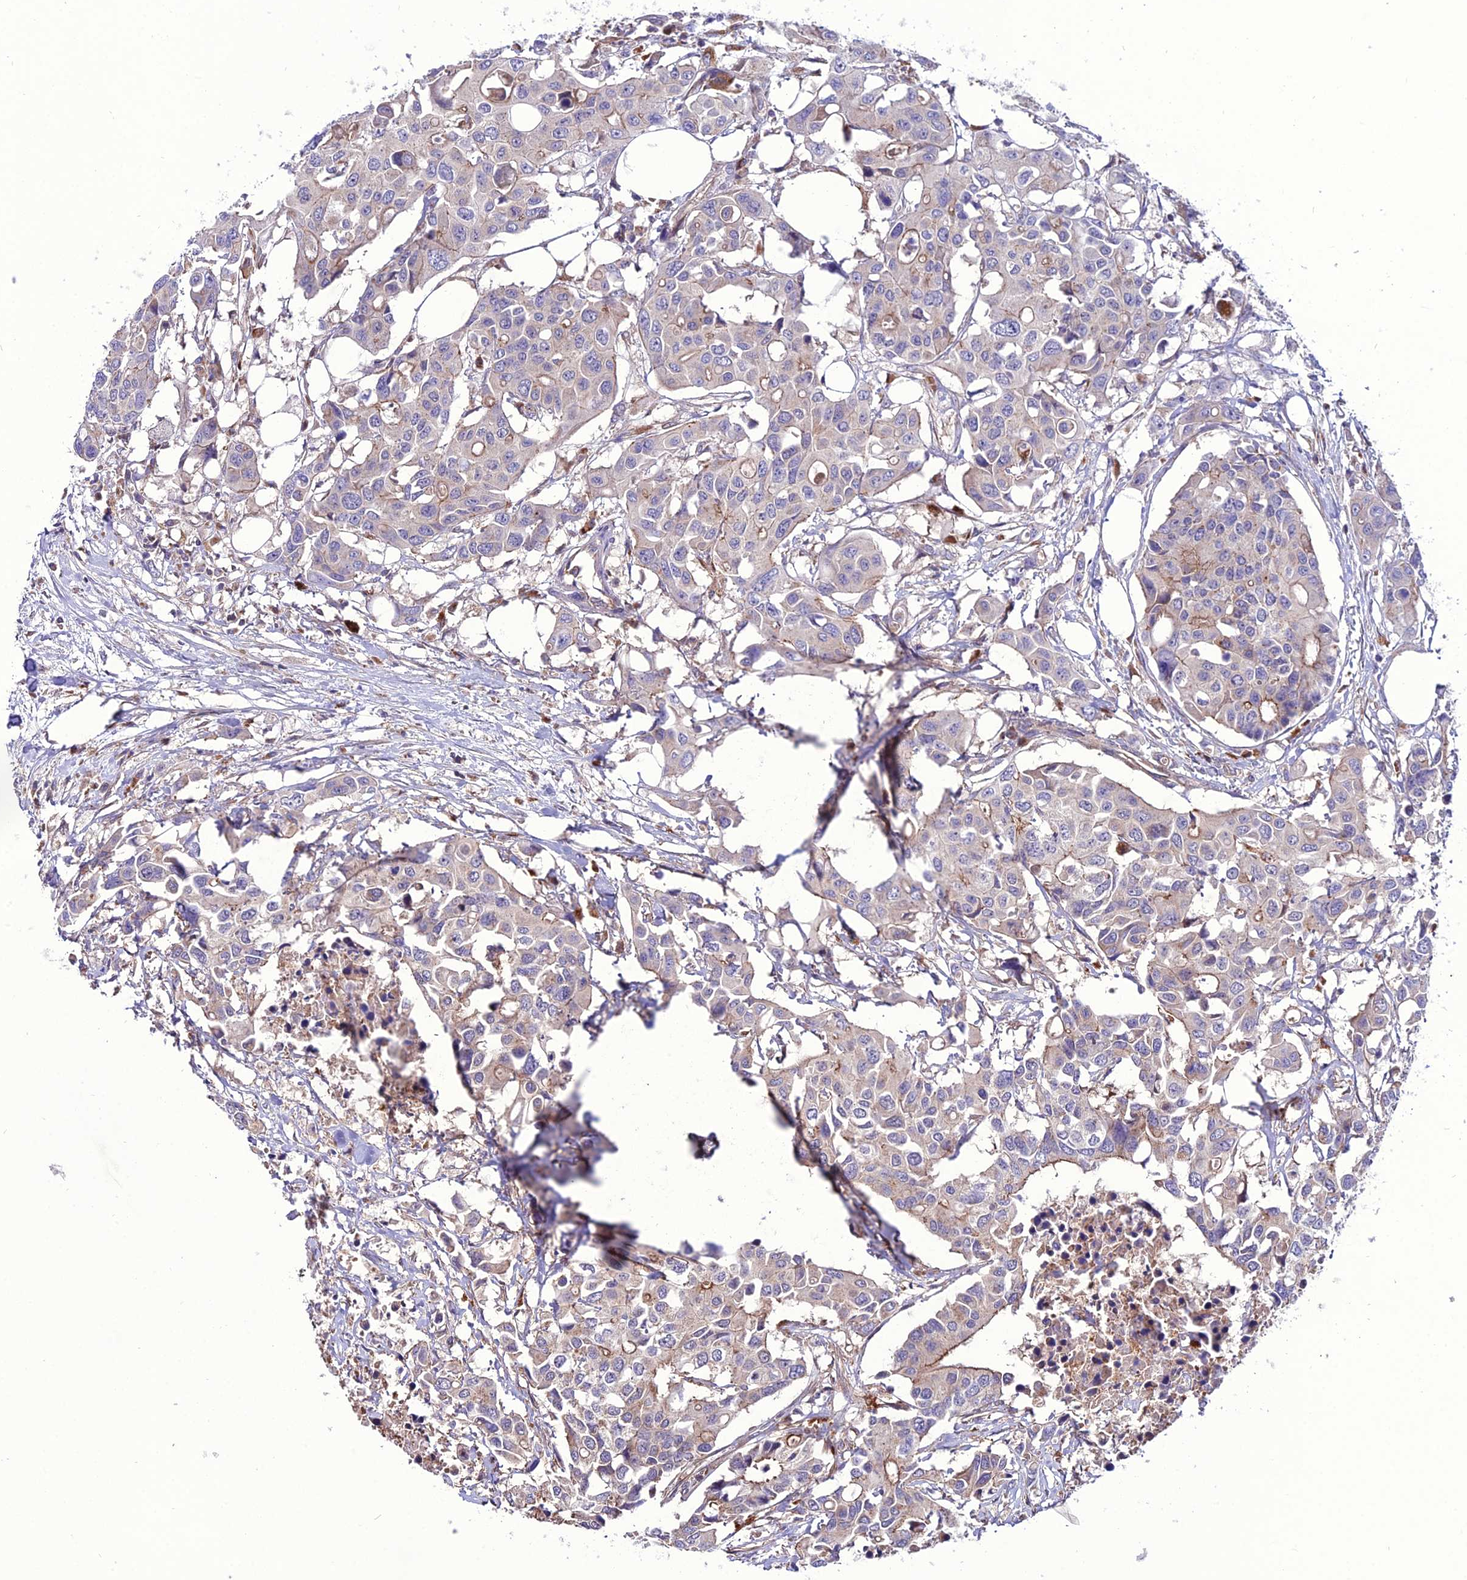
{"staining": {"intensity": "weak", "quantity": "<25%", "location": "cytoplasmic/membranous"}, "tissue": "colorectal cancer", "cell_type": "Tumor cells", "image_type": "cancer", "snomed": [{"axis": "morphology", "description": "Adenocarcinoma, NOS"}, {"axis": "topography", "description": "Colon"}], "caption": "High power microscopy image of an immunohistochemistry histopathology image of colorectal cancer (adenocarcinoma), revealing no significant staining in tumor cells. Brightfield microscopy of IHC stained with DAB (3,3'-diaminobenzidine) (brown) and hematoxylin (blue), captured at high magnification.", "gene": "PPIL3", "patient": {"sex": "male", "age": 77}}